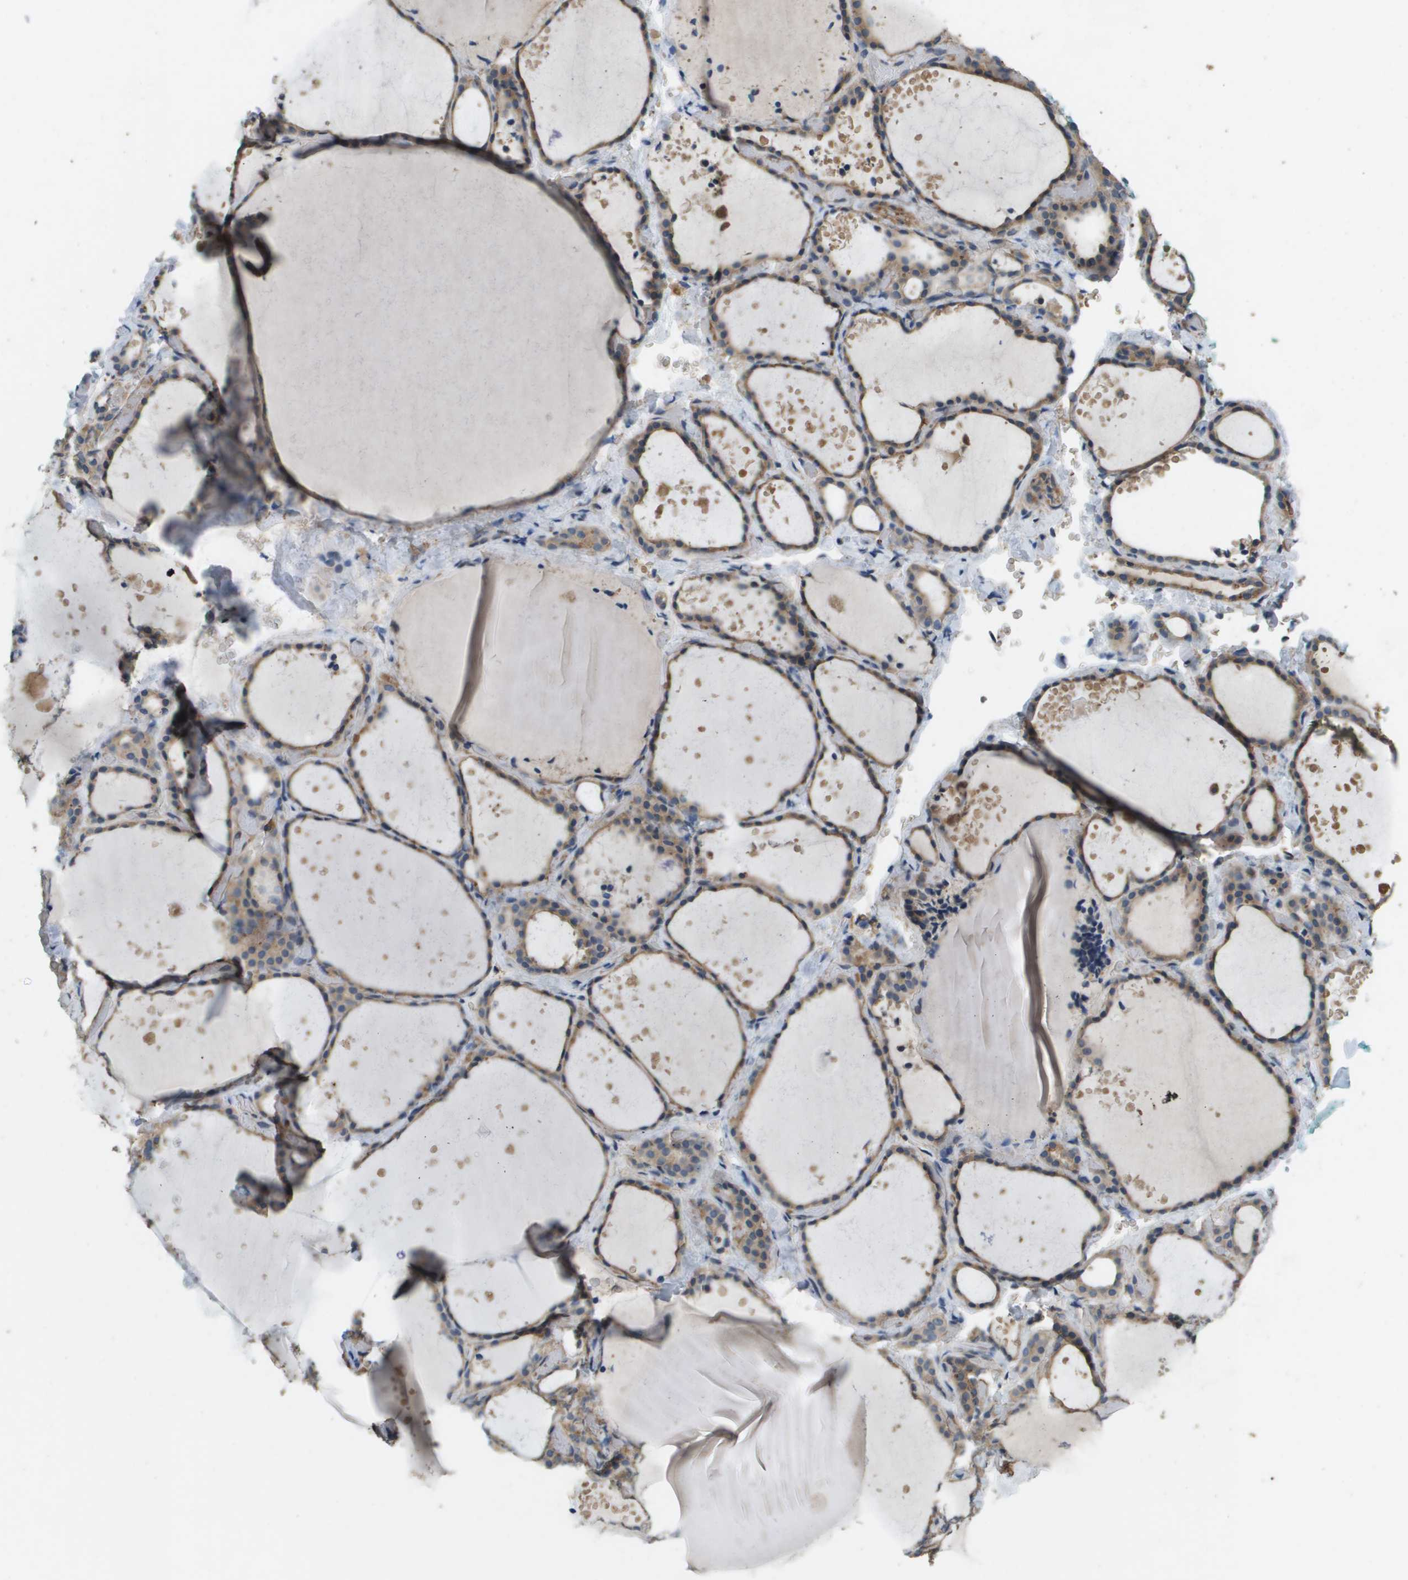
{"staining": {"intensity": "weak", "quantity": "25%-75%", "location": "cytoplasmic/membranous"}, "tissue": "thyroid gland", "cell_type": "Glandular cells", "image_type": "normal", "snomed": [{"axis": "morphology", "description": "Normal tissue, NOS"}, {"axis": "topography", "description": "Thyroid gland"}], "caption": "Immunohistochemical staining of normal human thyroid gland reveals 25%-75% levels of weak cytoplasmic/membranous protein positivity in about 25%-75% of glandular cells. Nuclei are stained in blue.", "gene": "KRT23", "patient": {"sex": "female", "age": 44}}